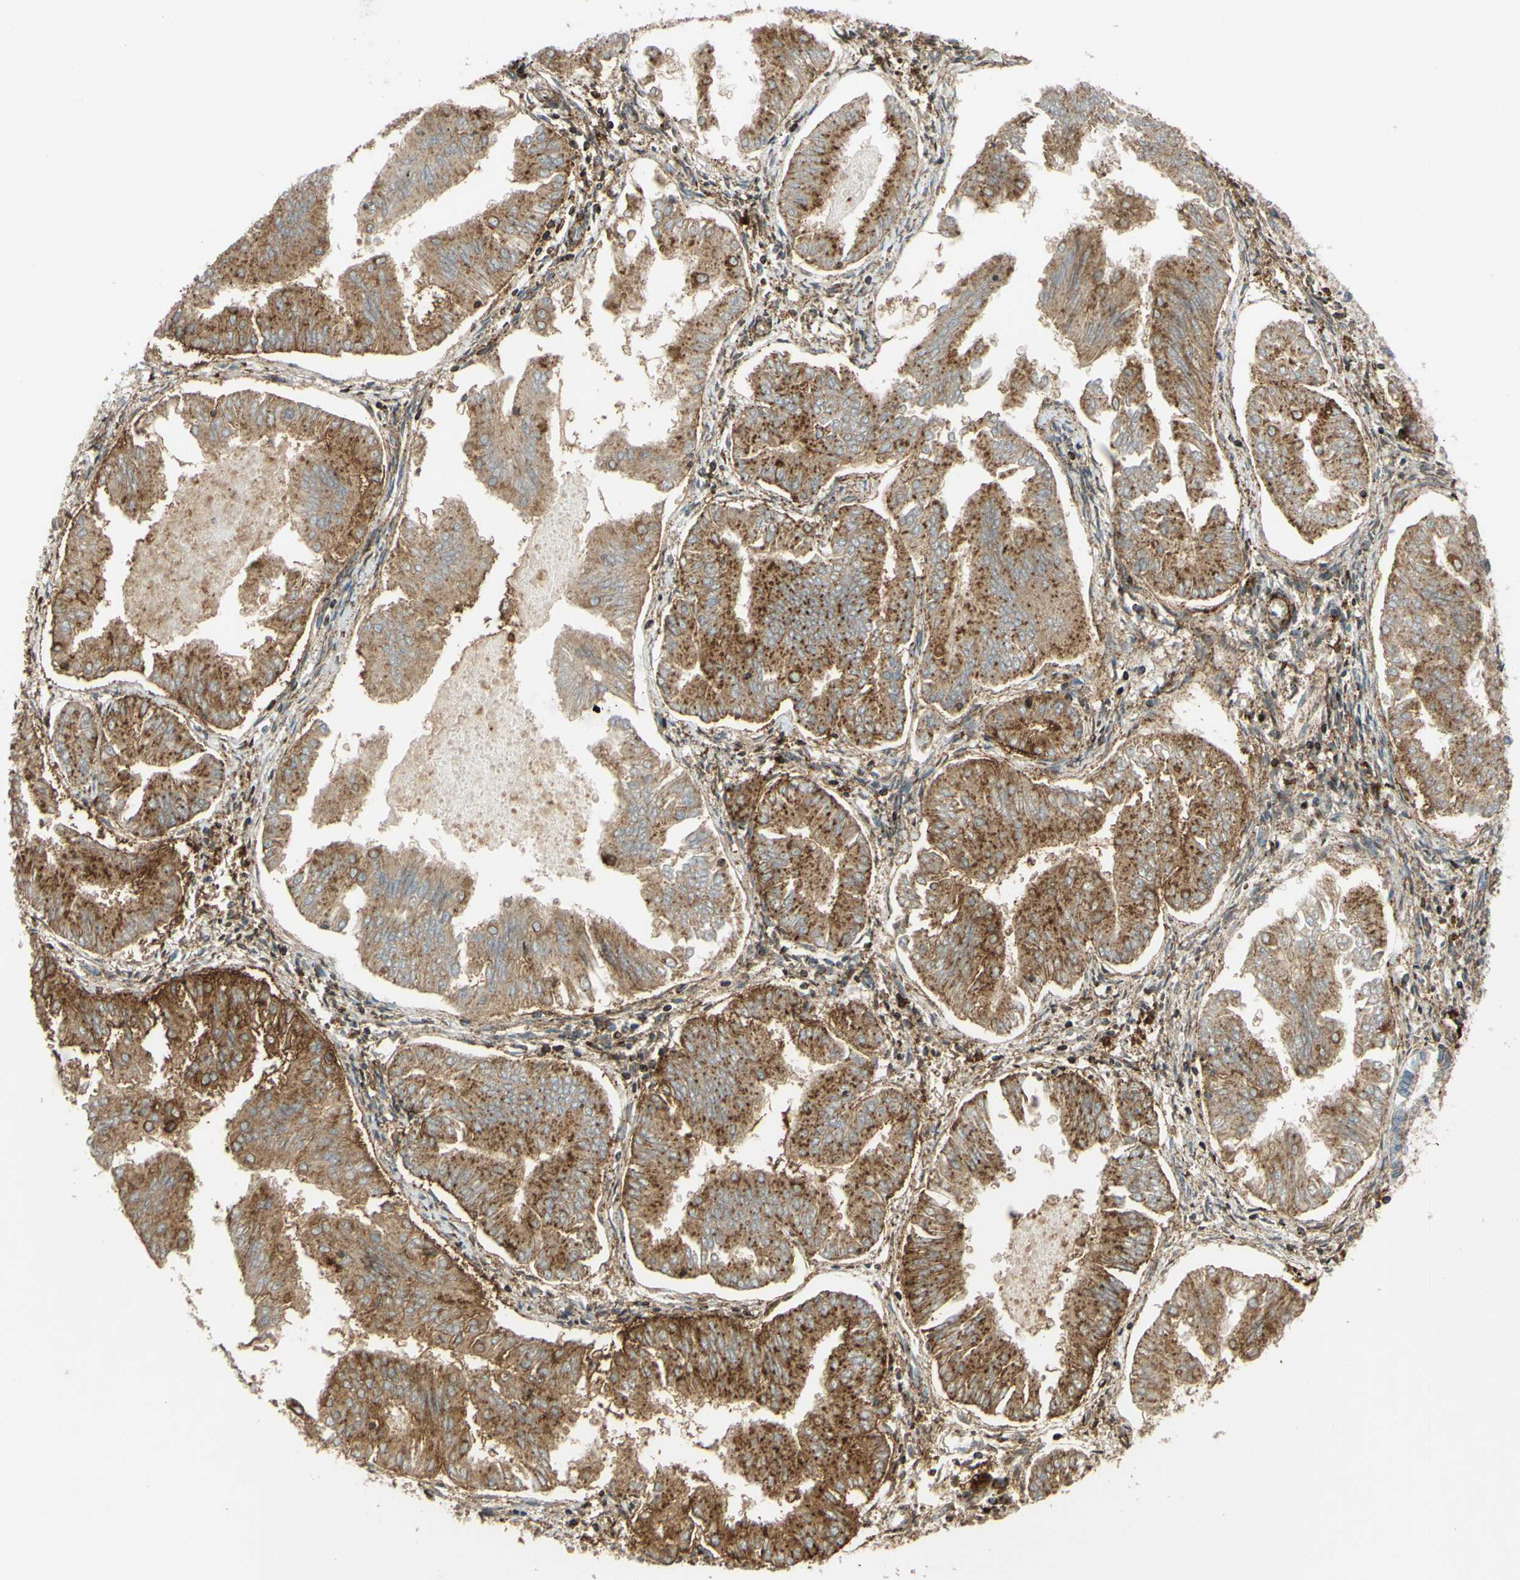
{"staining": {"intensity": "moderate", "quantity": ">75%", "location": "cytoplasmic/membranous"}, "tissue": "endometrial cancer", "cell_type": "Tumor cells", "image_type": "cancer", "snomed": [{"axis": "morphology", "description": "Adenocarcinoma, NOS"}, {"axis": "topography", "description": "Endometrium"}], "caption": "Endometrial cancer (adenocarcinoma) stained with IHC reveals moderate cytoplasmic/membranous staining in approximately >75% of tumor cells.", "gene": "POR", "patient": {"sex": "female", "age": 53}}